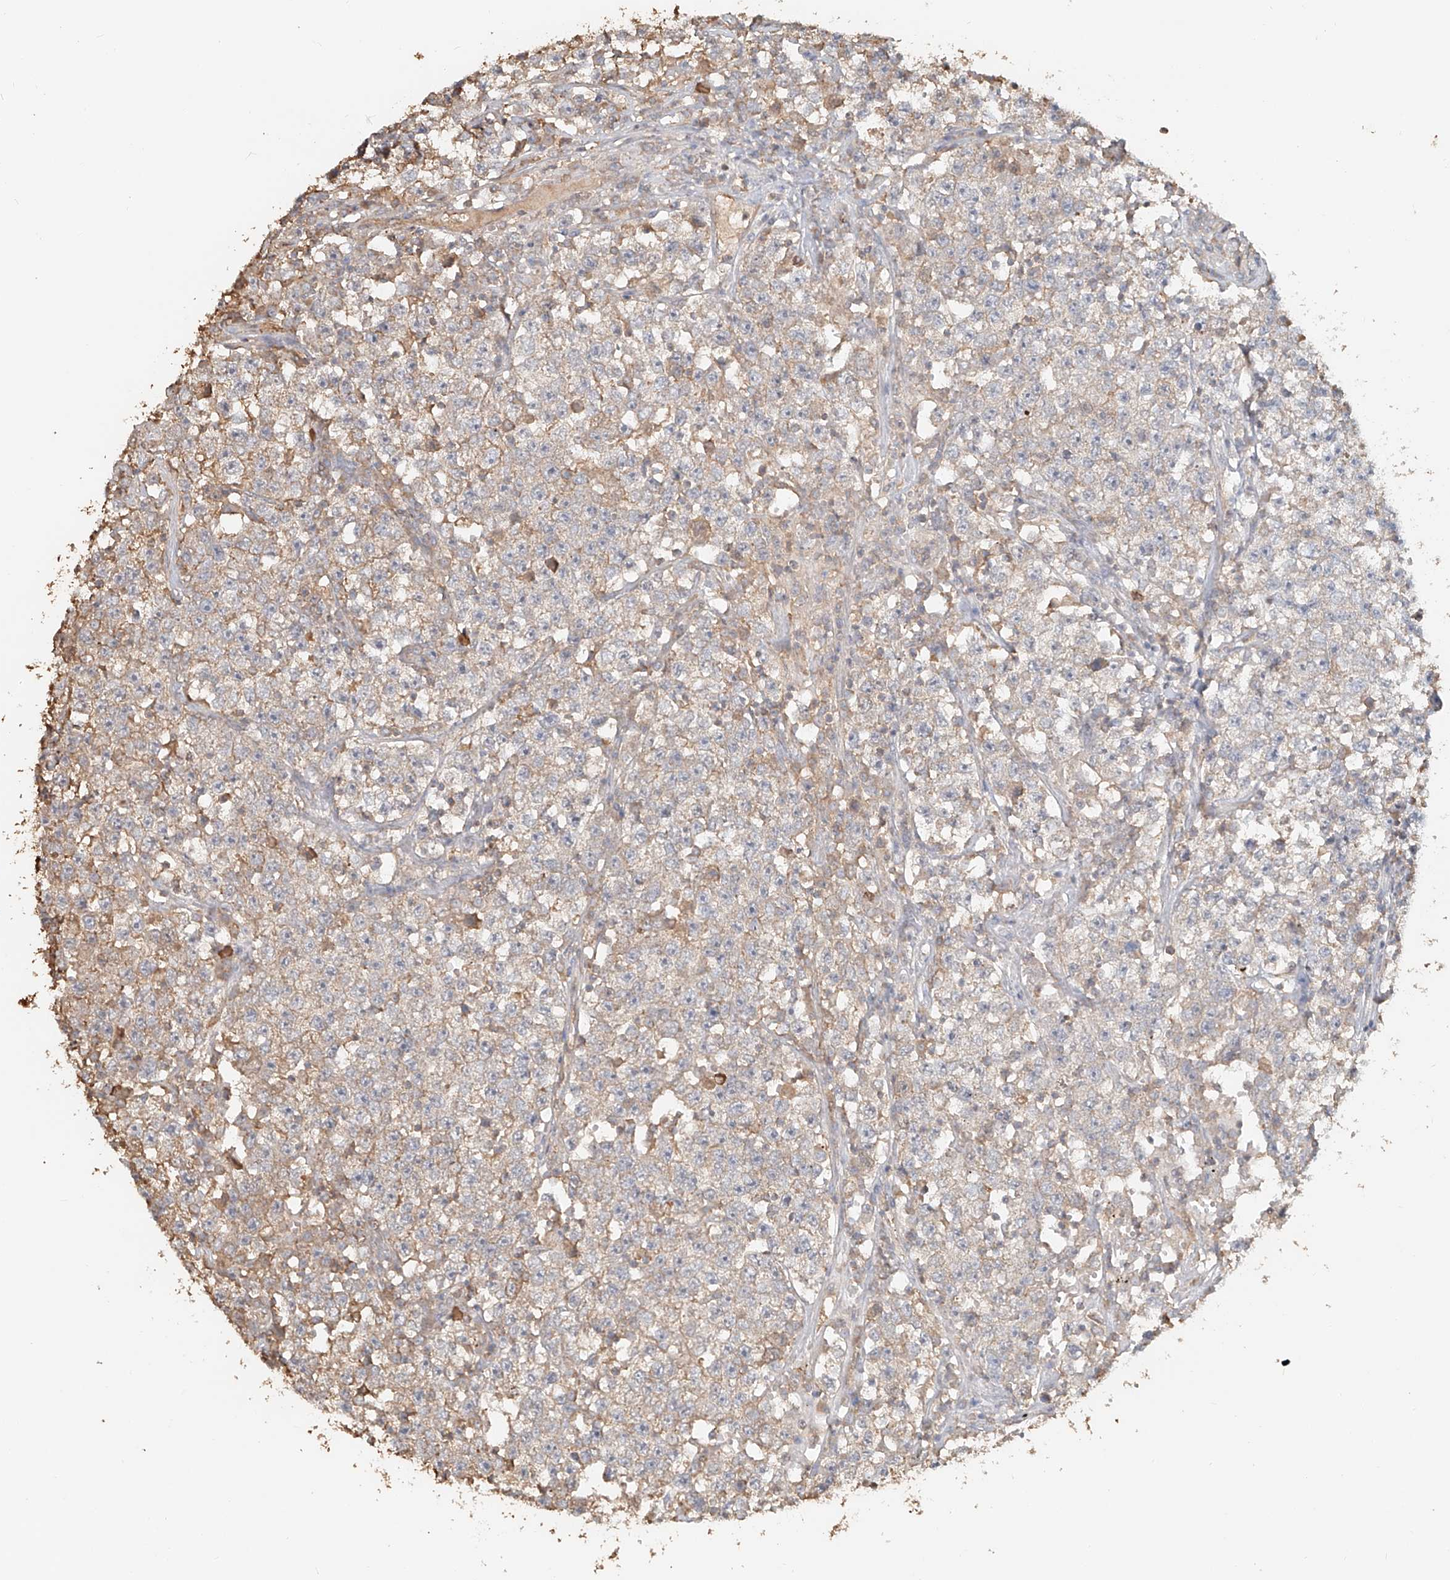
{"staining": {"intensity": "moderate", "quantity": "<25%", "location": "cytoplasmic/membranous"}, "tissue": "testis cancer", "cell_type": "Tumor cells", "image_type": "cancer", "snomed": [{"axis": "morphology", "description": "Seminoma, NOS"}, {"axis": "topography", "description": "Testis"}], "caption": "Human testis cancer stained for a protein (brown) demonstrates moderate cytoplasmic/membranous positive positivity in approximately <25% of tumor cells.", "gene": "NPHS1", "patient": {"sex": "male", "age": 22}}